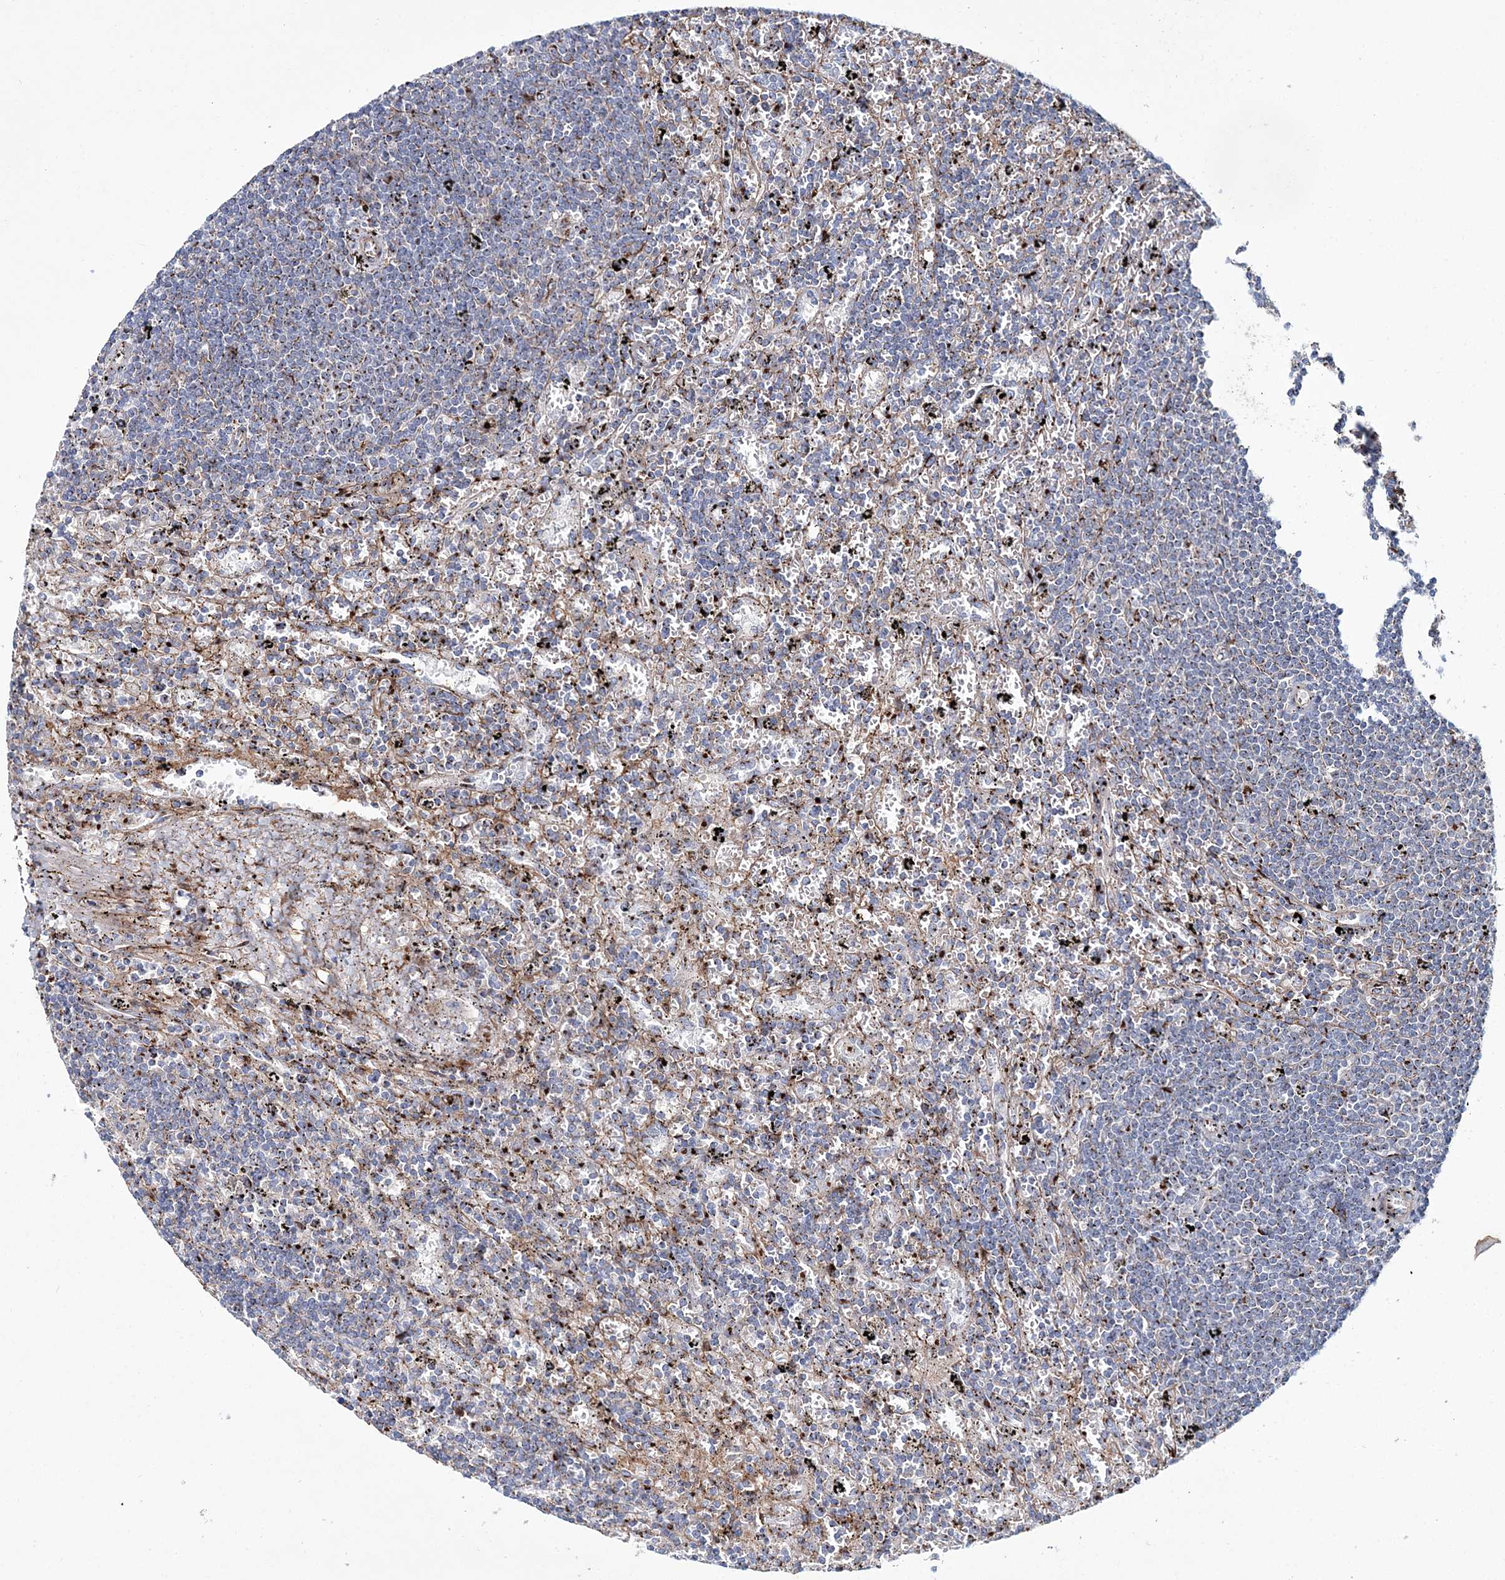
{"staining": {"intensity": "weak", "quantity": "<25%", "location": "cytoplasmic/membranous"}, "tissue": "lymphoma", "cell_type": "Tumor cells", "image_type": "cancer", "snomed": [{"axis": "morphology", "description": "Malignant lymphoma, non-Hodgkin's type, Low grade"}, {"axis": "topography", "description": "Spleen"}], "caption": "A high-resolution micrograph shows immunohistochemistry (IHC) staining of lymphoma, which displays no significant positivity in tumor cells. (DAB (3,3'-diaminobenzidine) immunohistochemistry (IHC), high magnification).", "gene": "MAN1A2", "patient": {"sex": "male", "age": 76}}